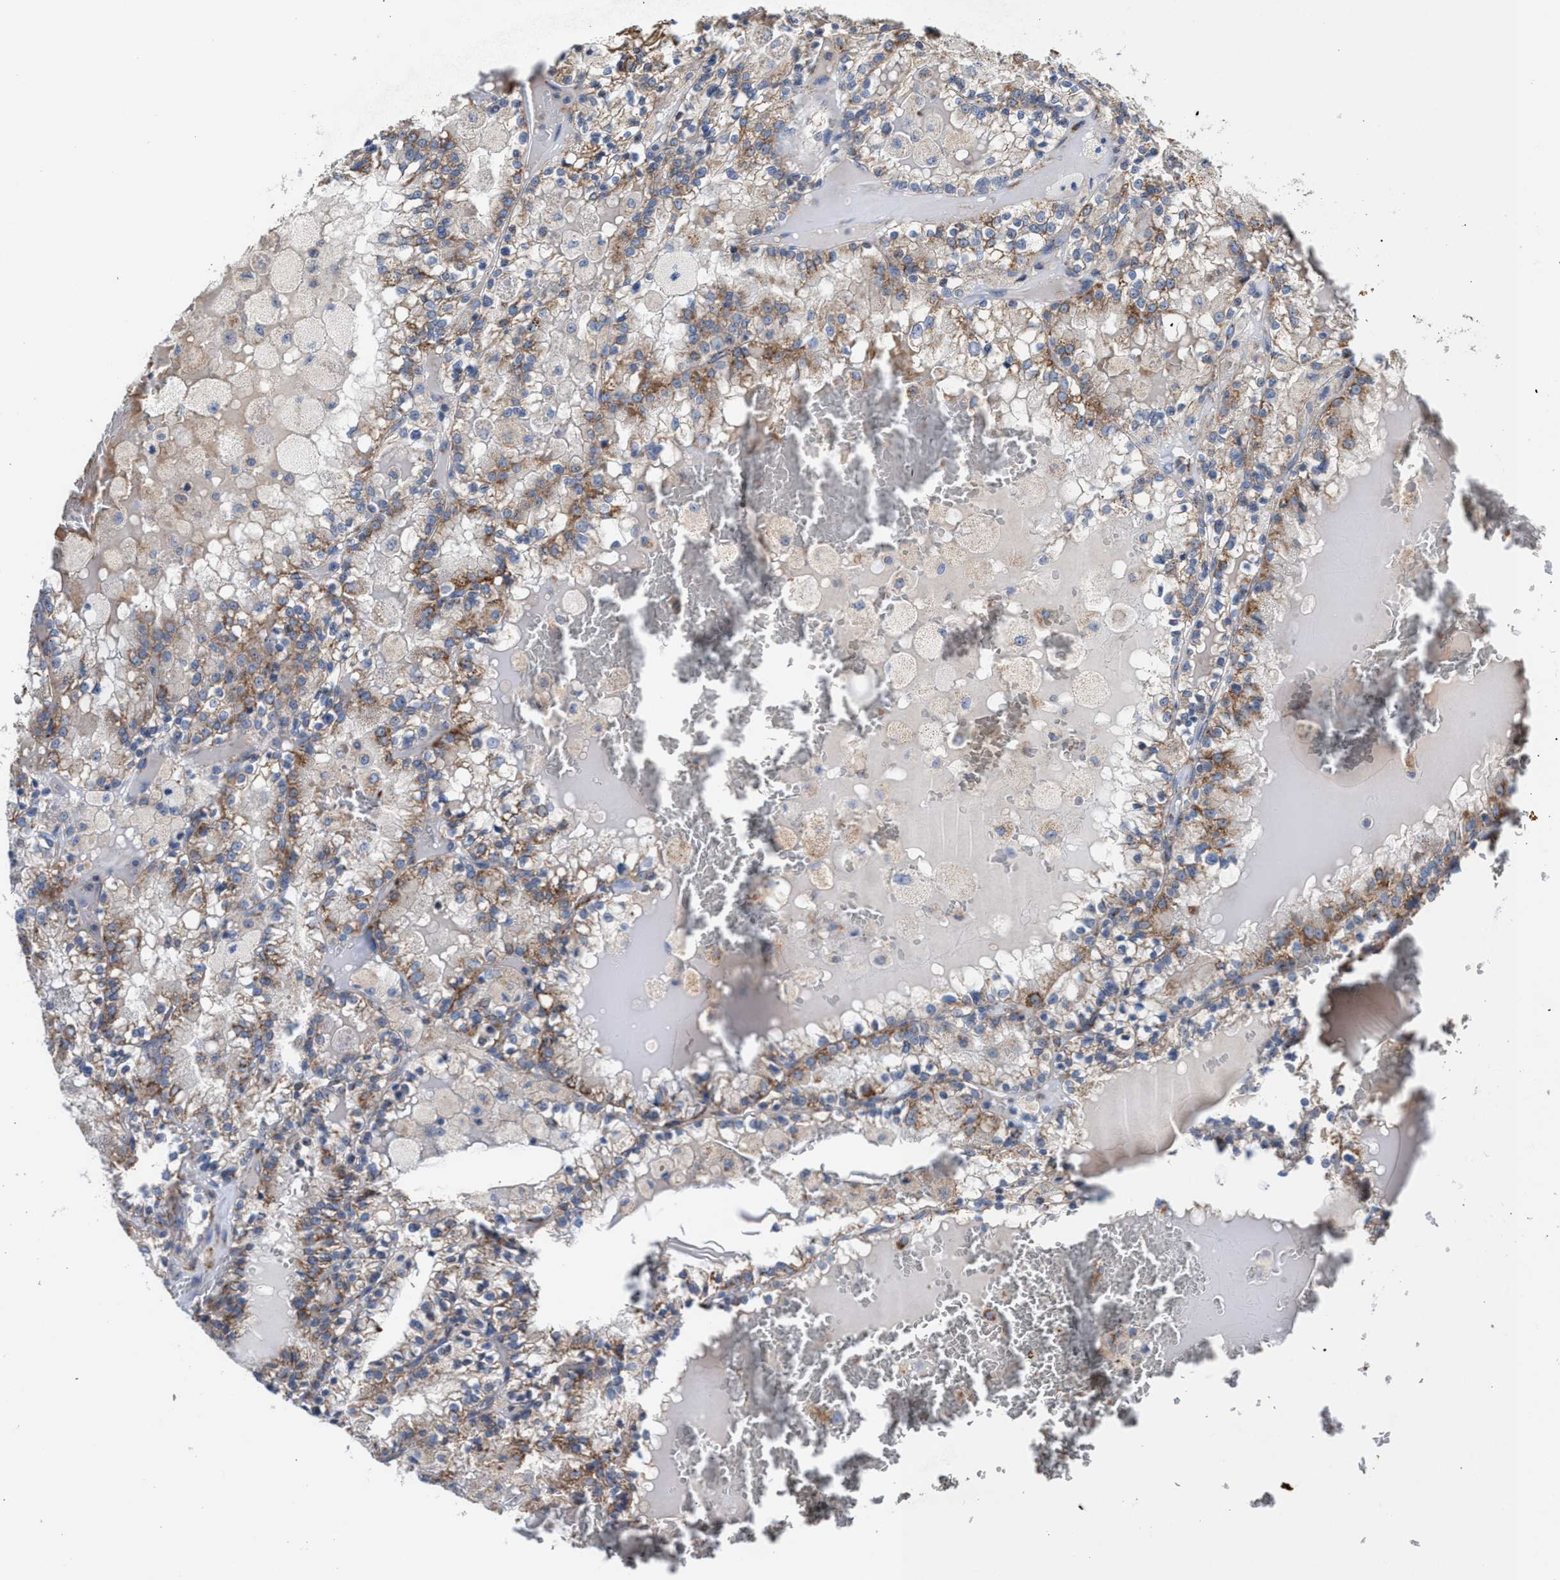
{"staining": {"intensity": "moderate", "quantity": ">75%", "location": "cytoplasmic/membranous"}, "tissue": "renal cancer", "cell_type": "Tumor cells", "image_type": "cancer", "snomed": [{"axis": "morphology", "description": "Adenocarcinoma, NOS"}, {"axis": "topography", "description": "Kidney"}], "caption": "This micrograph exhibits immunohistochemistry (IHC) staining of renal cancer, with medium moderate cytoplasmic/membranous staining in about >75% of tumor cells.", "gene": "MECR", "patient": {"sex": "female", "age": 56}}